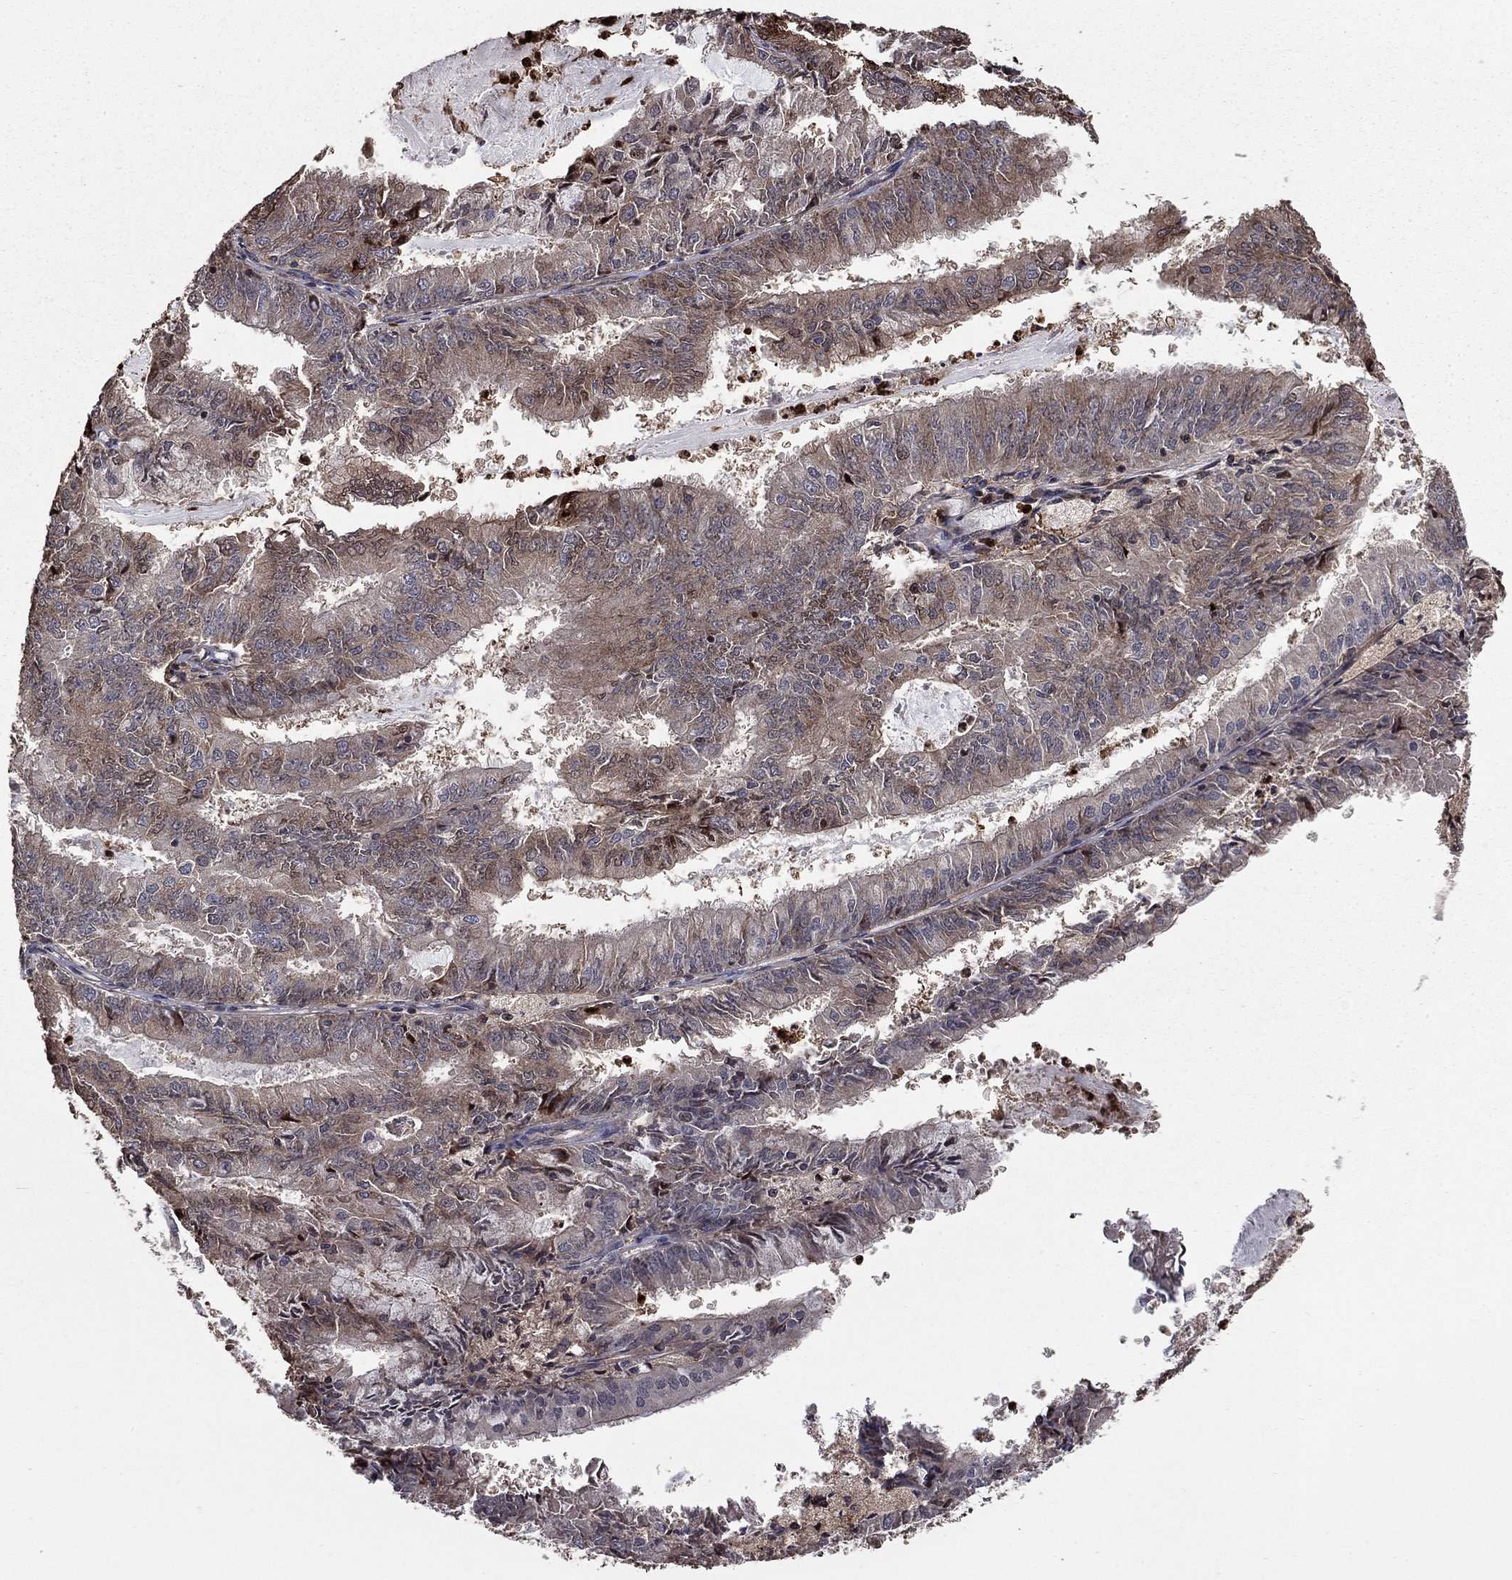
{"staining": {"intensity": "negative", "quantity": "none", "location": "none"}, "tissue": "endometrial cancer", "cell_type": "Tumor cells", "image_type": "cancer", "snomed": [{"axis": "morphology", "description": "Adenocarcinoma, NOS"}, {"axis": "topography", "description": "Endometrium"}], "caption": "This is a image of immunohistochemistry (IHC) staining of endometrial adenocarcinoma, which shows no expression in tumor cells. (IHC, brightfield microscopy, high magnification).", "gene": "GYG1", "patient": {"sex": "female", "age": 57}}